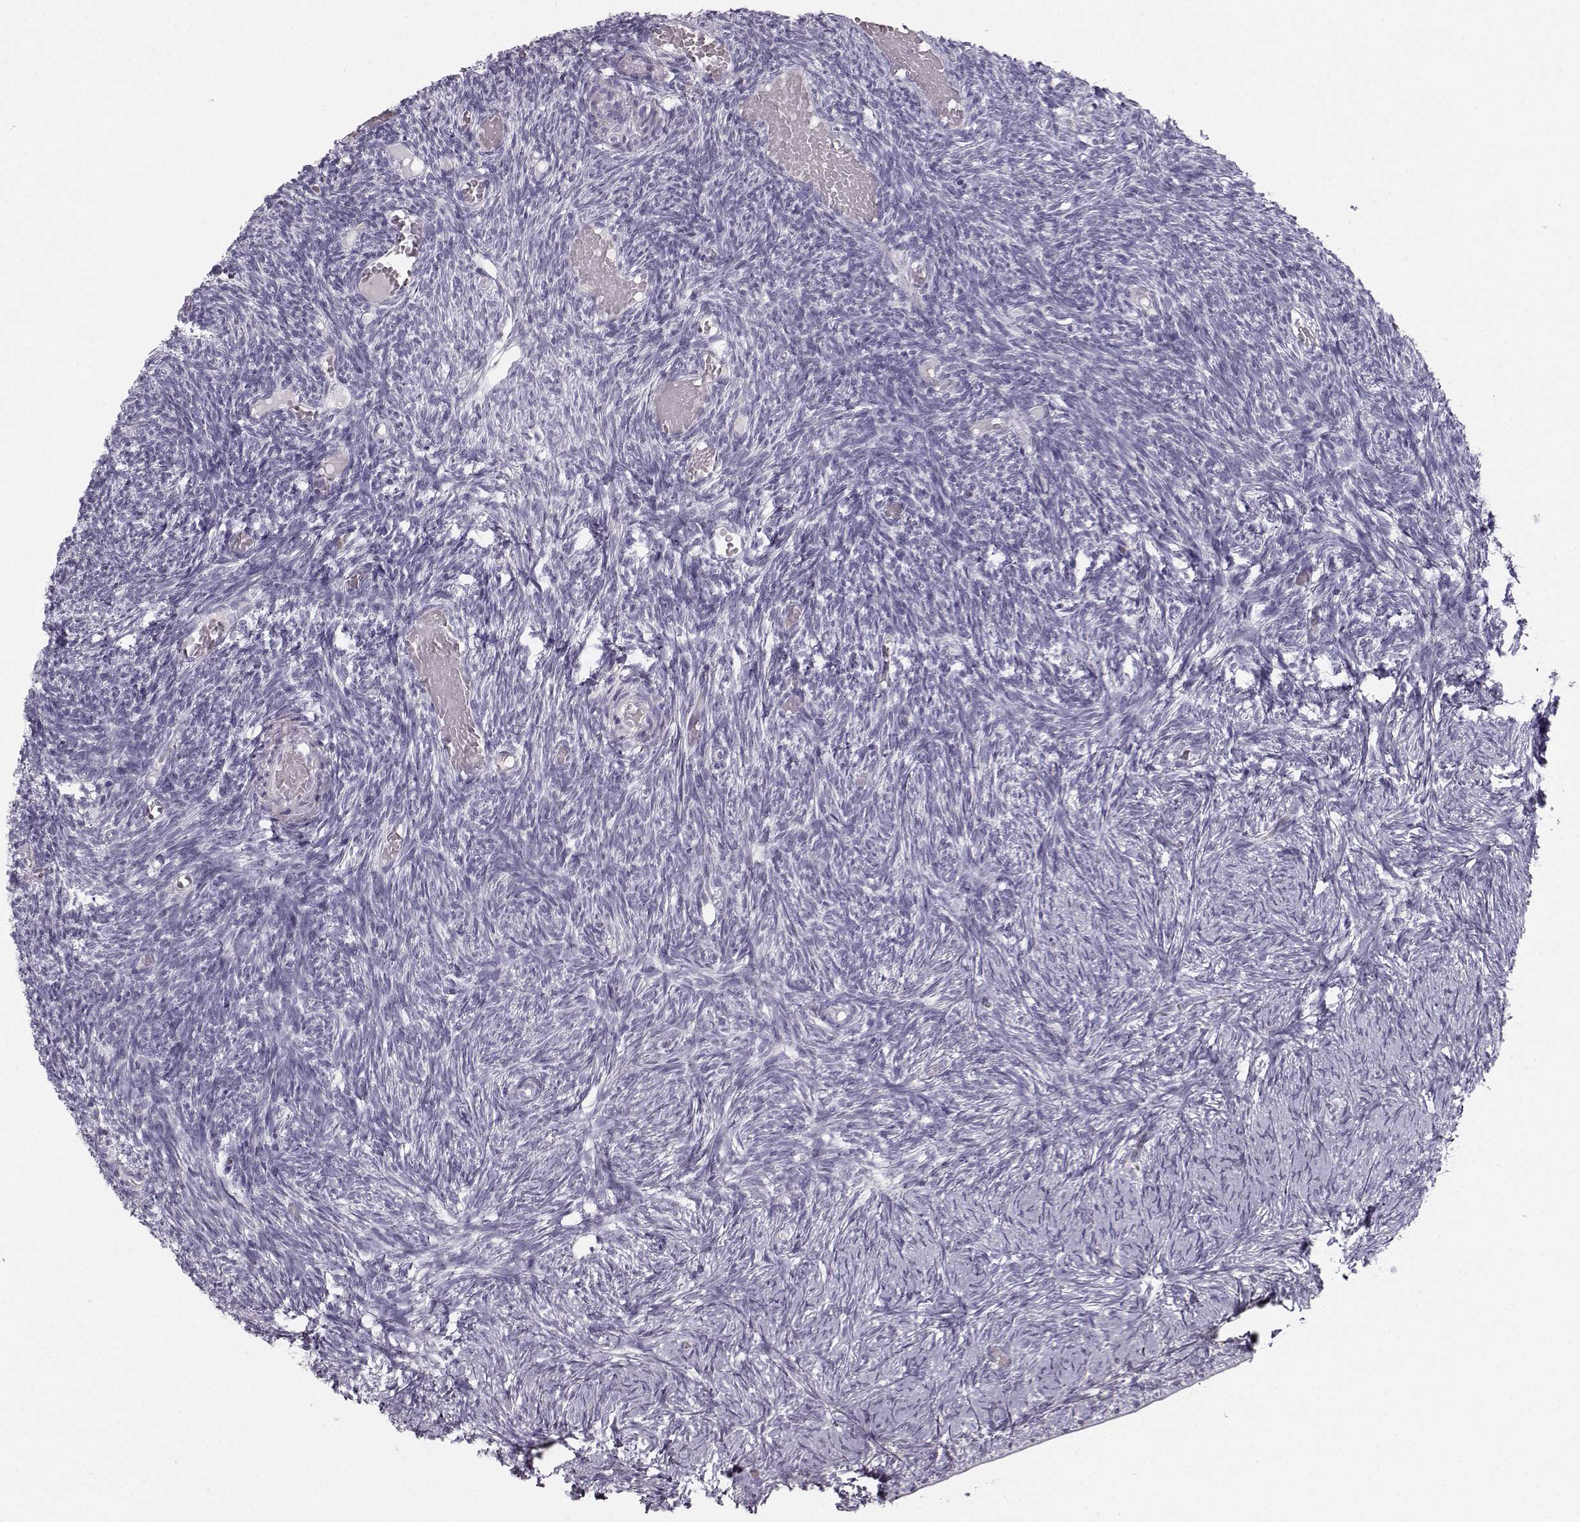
{"staining": {"intensity": "negative", "quantity": "none", "location": "none"}, "tissue": "ovary", "cell_type": "Follicle cells", "image_type": "normal", "snomed": [{"axis": "morphology", "description": "Normal tissue, NOS"}, {"axis": "topography", "description": "Ovary"}], "caption": "Protein analysis of normal ovary reveals no significant staining in follicle cells.", "gene": "CASR", "patient": {"sex": "female", "age": 39}}